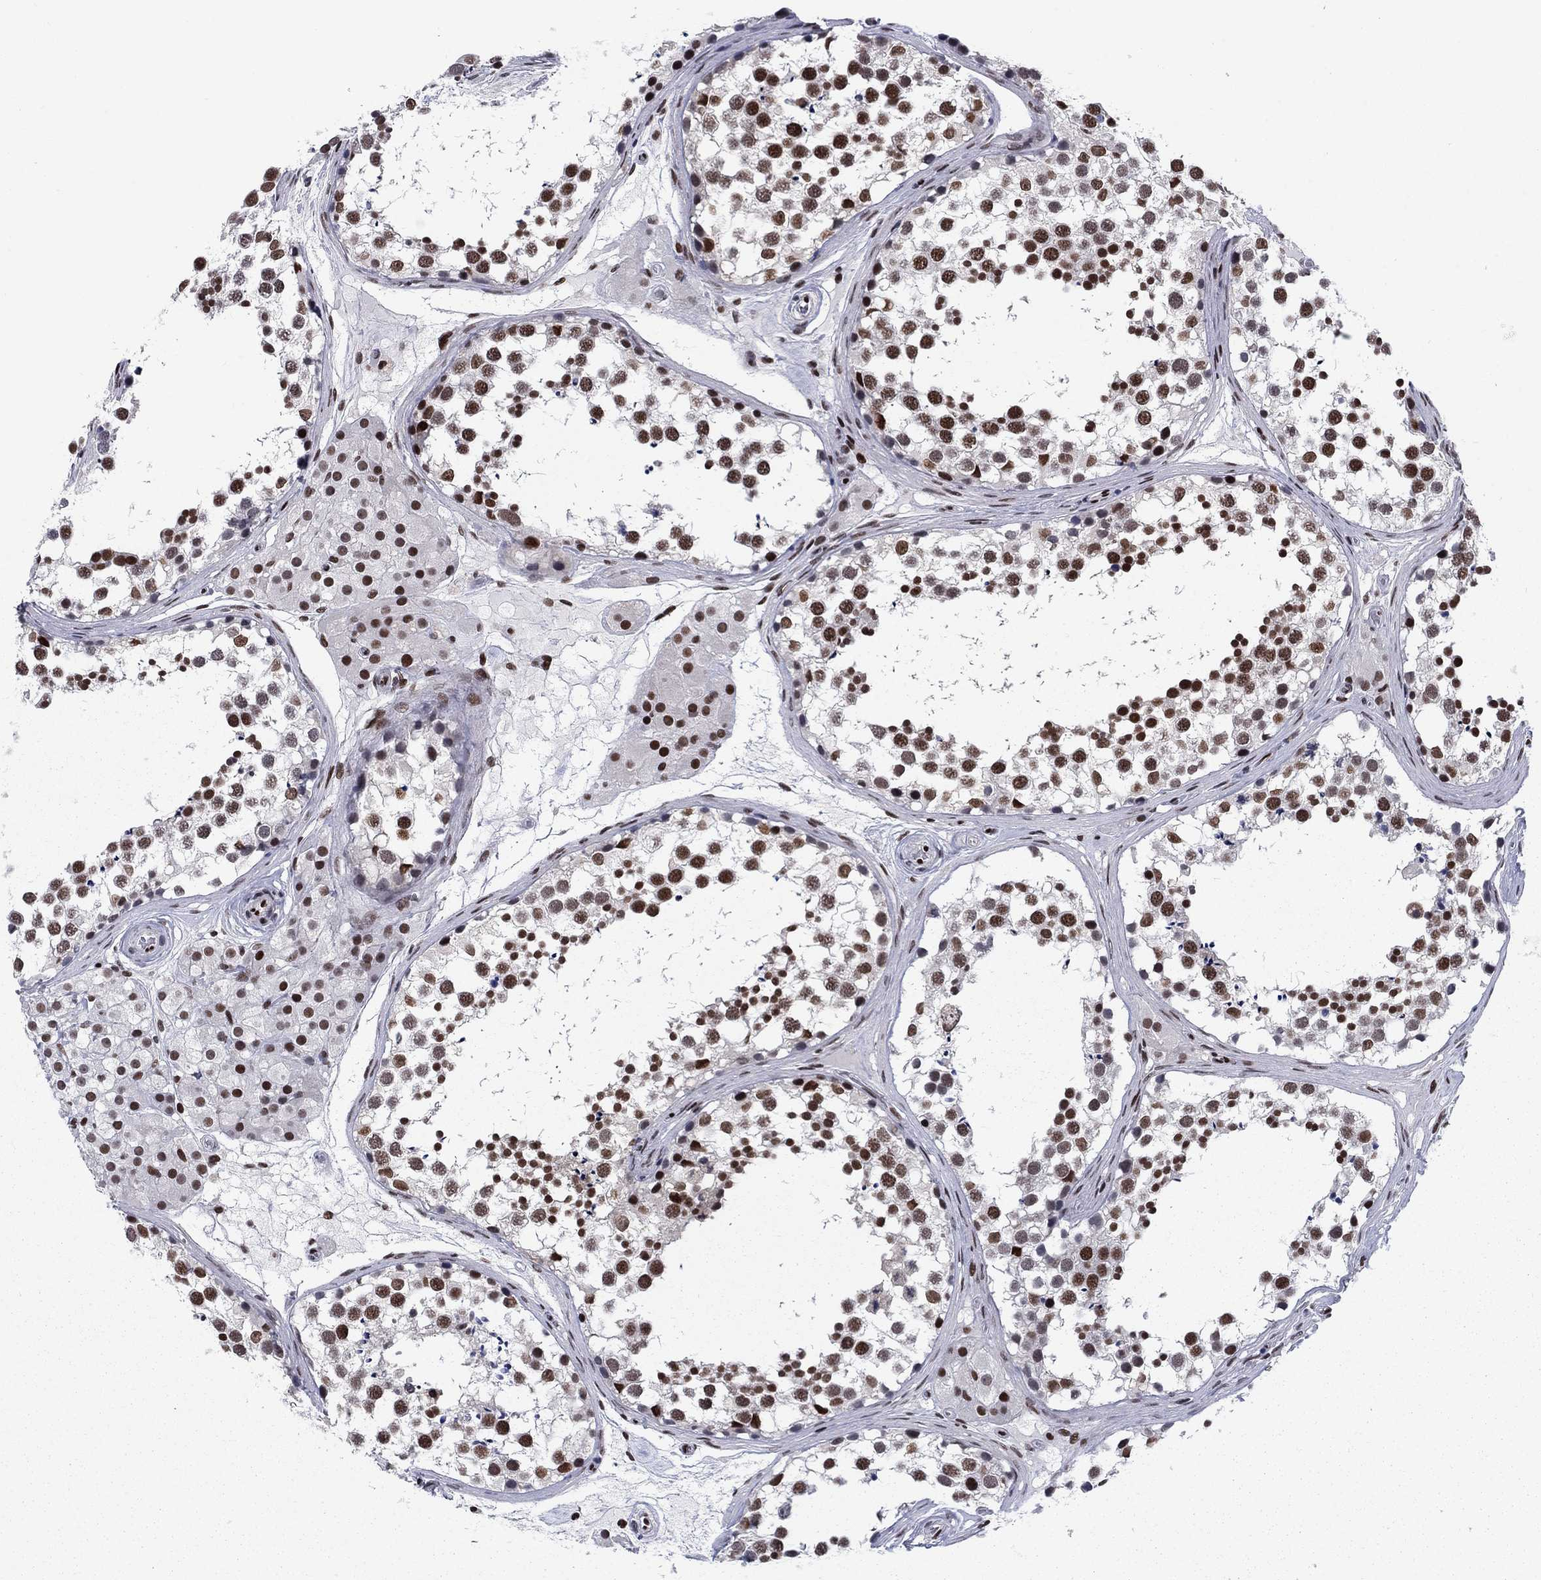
{"staining": {"intensity": "strong", "quantity": ">75%", "location": "nuclear"}, "tissue": "testis", "cell_type": "Cells in seminiferous ducts", "image_type": "normal", "snomed": [{"axis": "morphology", "description": "Normal tissue, NOS"}, {"axis": "morphology", "description": "Seminoma, NOS"}, {"axis": "topography", "description": "Testis"}], "caption": "This micrograph exhibits immunohistochemistry staining of benign testis, with high strong nuclear expression in about >75% of cells in seminiferous ducts.", "gene": "RPRD1B", "patient": {"sex": "male", "age": 65}}